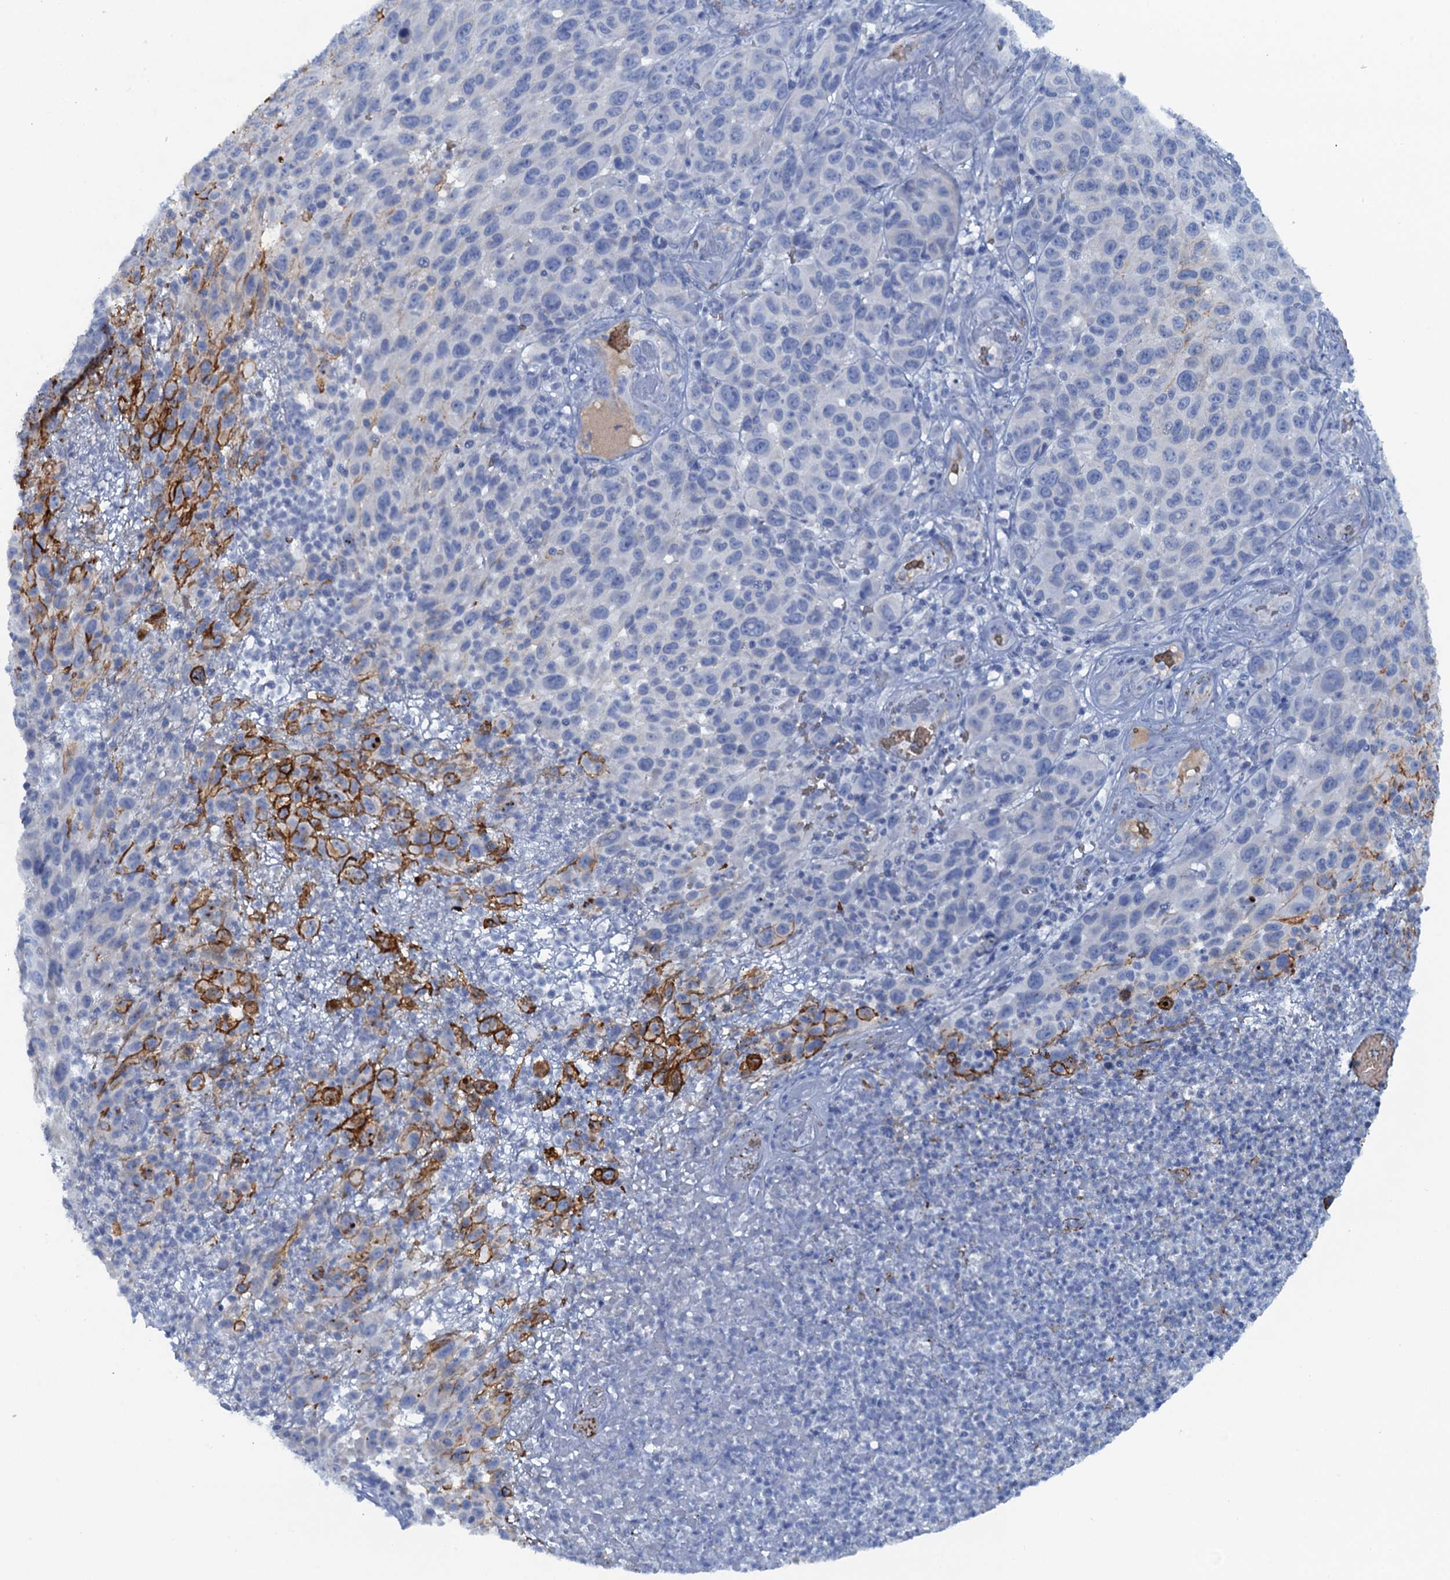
{"staining": {"intensity": "strong", "quantity": "<25%", "location": "cytoplasmic/membranous"}, "tissue": "melanoma", "cell_type": "Tumor cells", "image_type": "cancer", "snomed": [{"axis": "morphology", "description": "Malignant melanoma, NOS"}, {"axis": "topography", "description": "Skin"}], "caption": "Melanoma stained for a protein (brown) displays strong cytoplasmic/membranous positive expression in approximately <25% of tumor cells.", "gene": "MYADML2", "patient": {"sex": "male", "age": 49}}